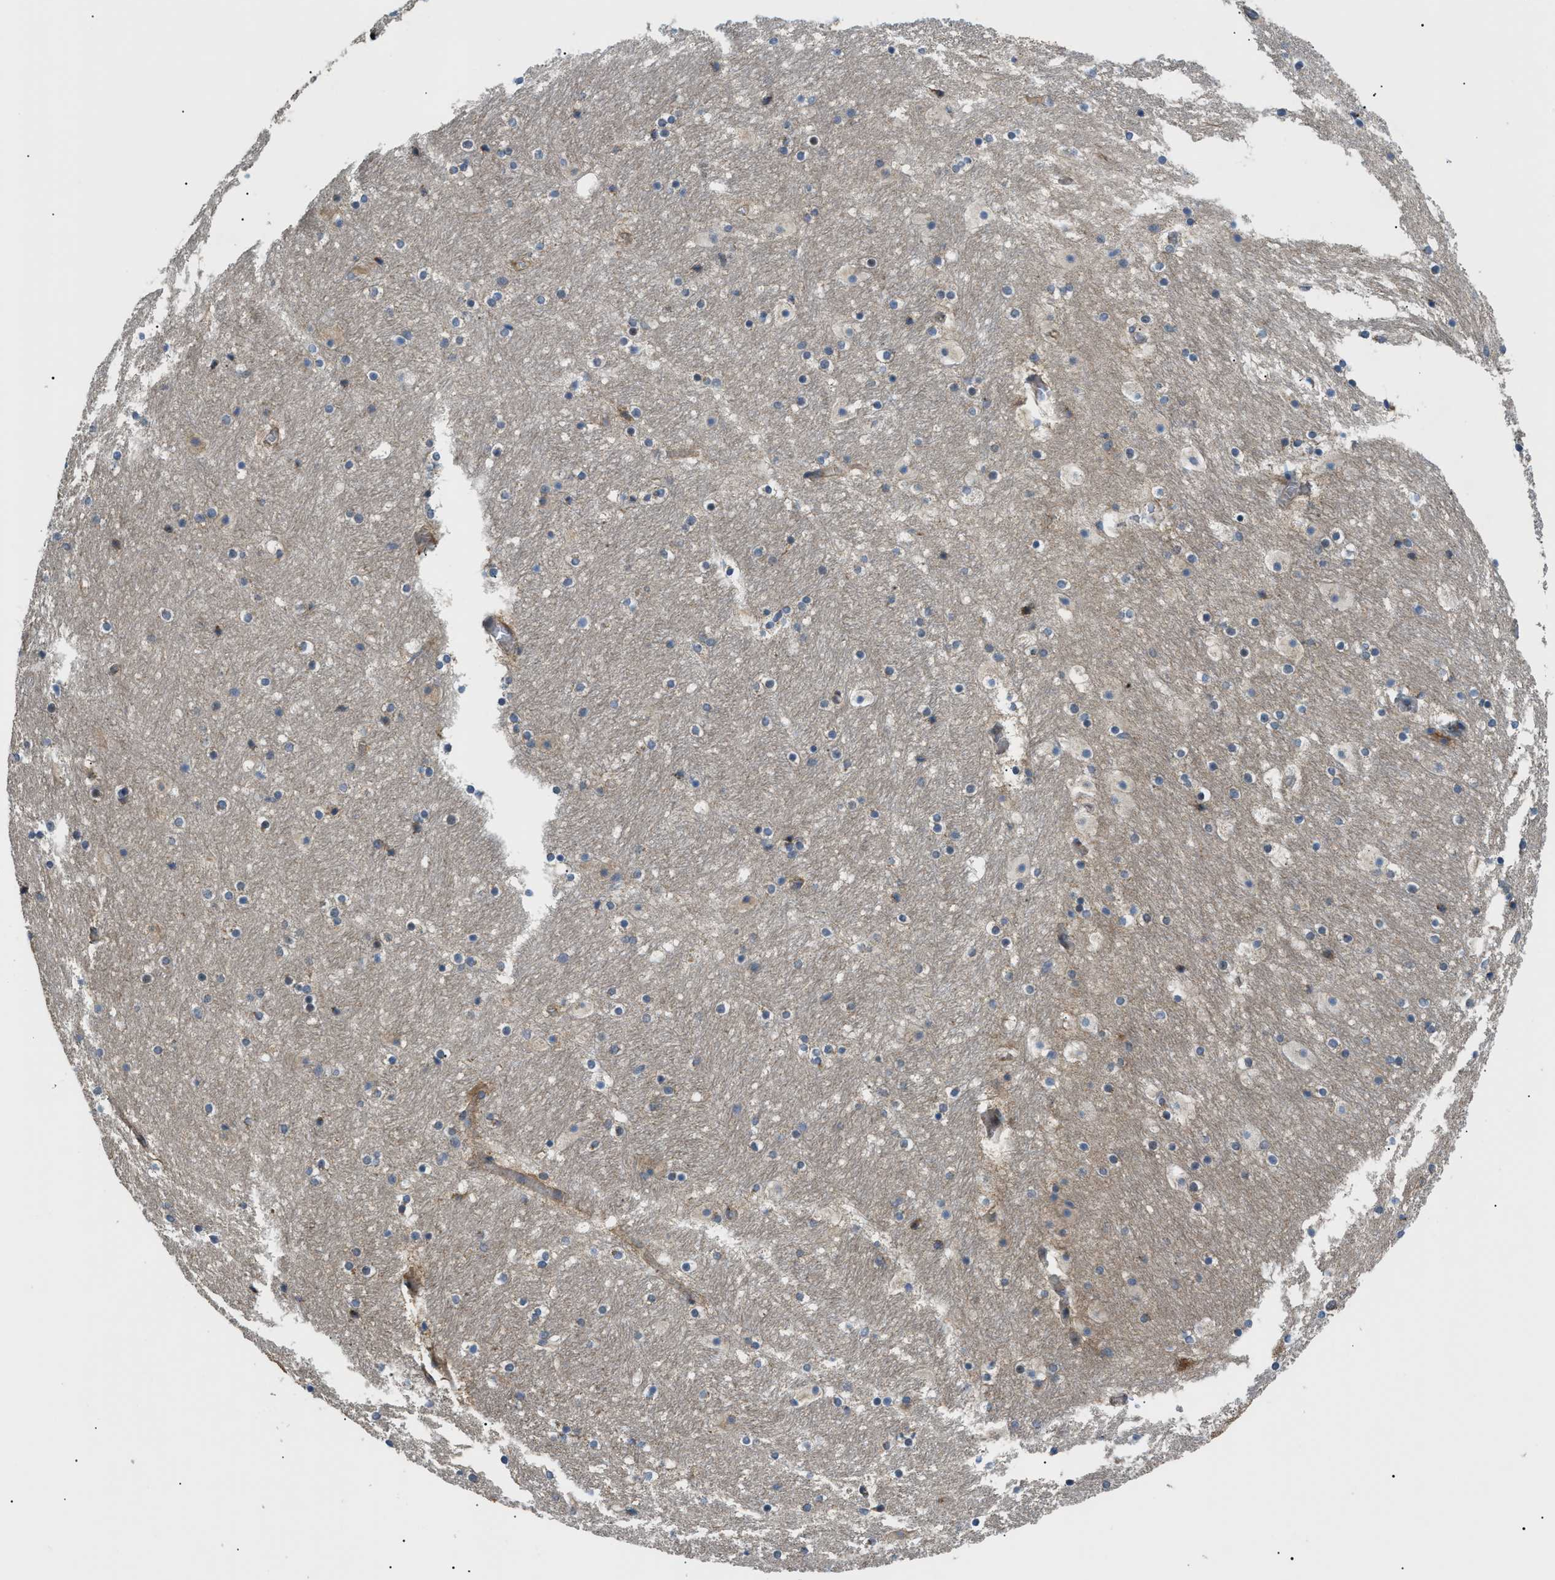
{"staining": {"intensity": "moderate", "quantity": "<25%", "location": "cytoplasmic/membranous"}, "tissue": "hippocampus", "cell_type": "Glial cells", "image_type": "normal", "snomed": [{"axis": "morphology", "description": "Normal tissue, NOS"}, {"axis": "topography", "description": "Hippocampus"}], "caption": "The immunohistochemical stain shows moderate cytoplasmic/membranous expression in glial cells of normal hippocampus.", "gene": "SRPK1", "patient": {"sex": "male", "age": 45}}